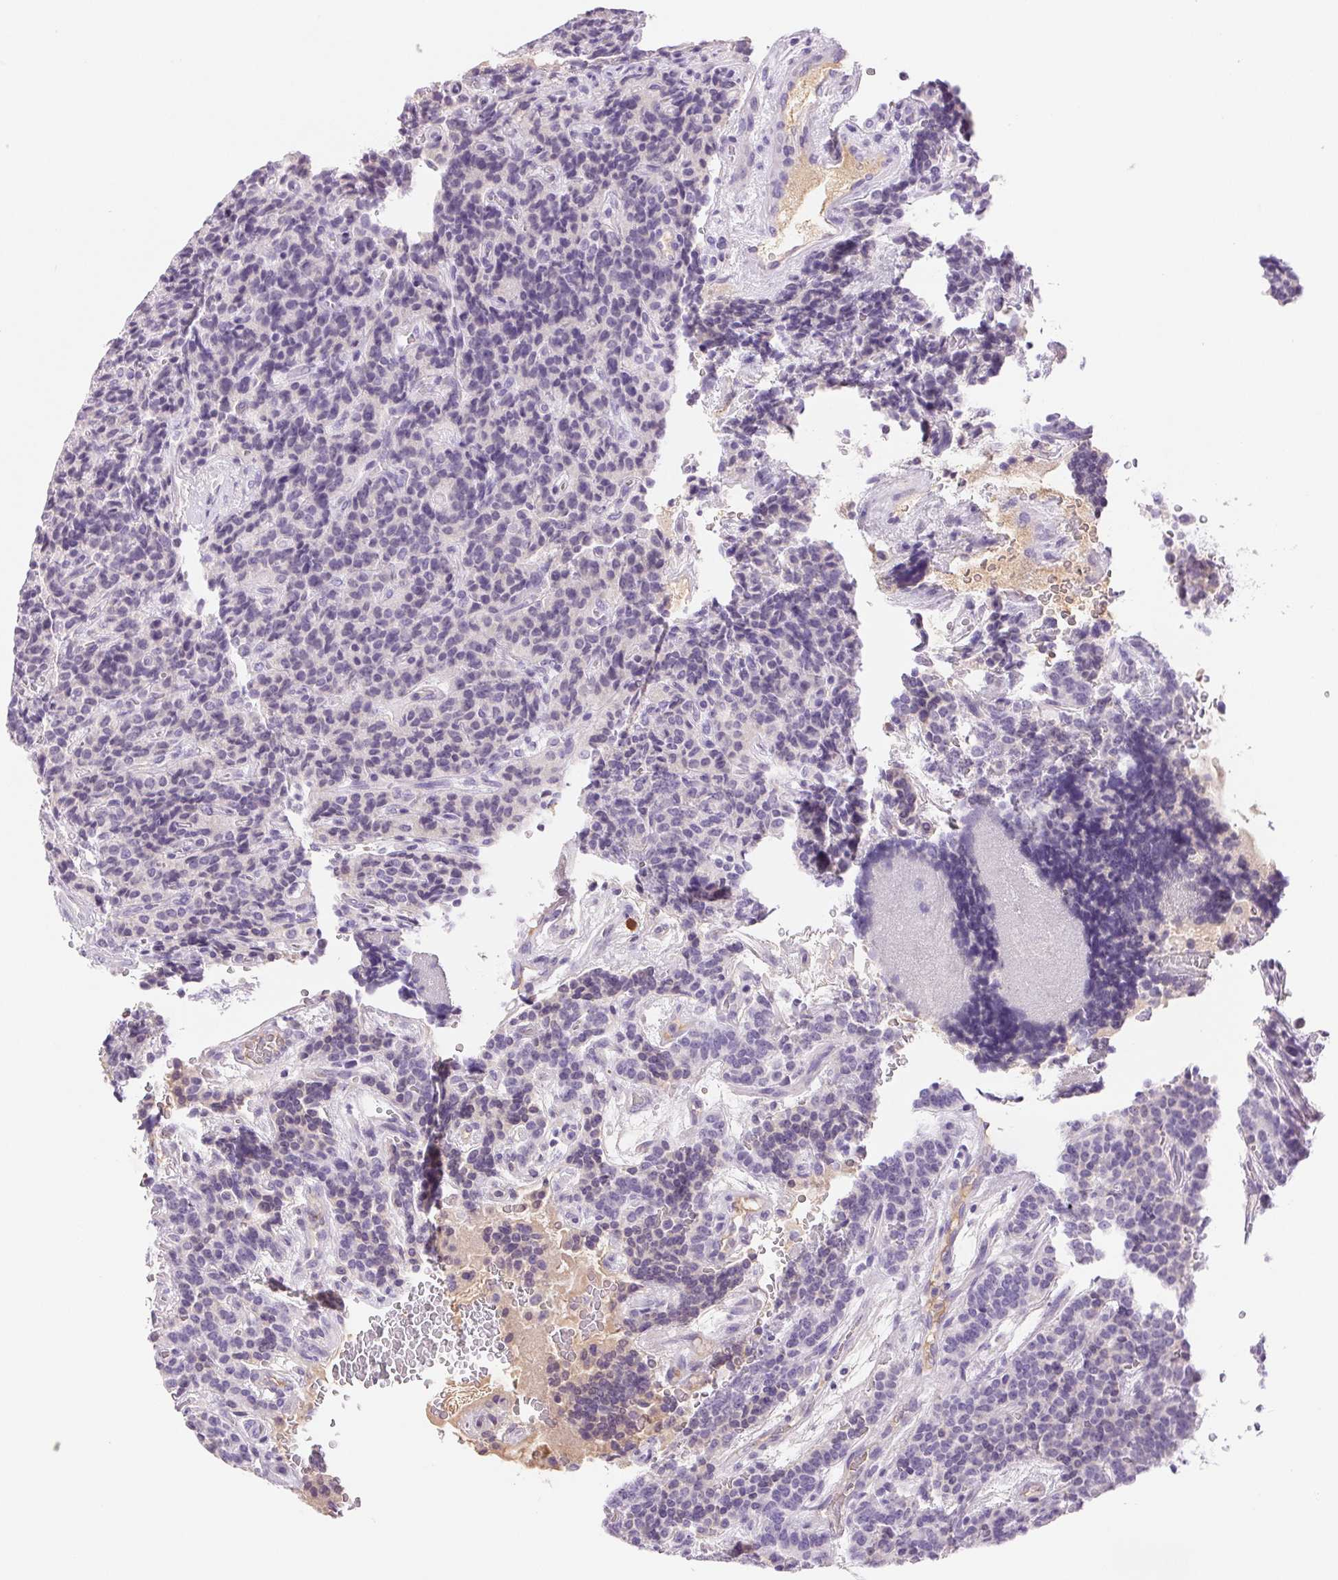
{"staining": {"intensity": "negative", "quantity": "none", "location": "none"}, "tissue": "carcinoid", "cell_type": "Tumor cells", "image_type": "cancer", "snomed": [{"axis": "morphology", "description": "Carcinoid, malignant, NOS"}, {"axis": "topography", "description": "Pancreas"}], "caption": "The immunohistochemistry histopathology image has no significant staining in tumor cells of carcinoid tissue.", "gene": "IFIT1B", "patient": {"sex": "male", "age": 36}}